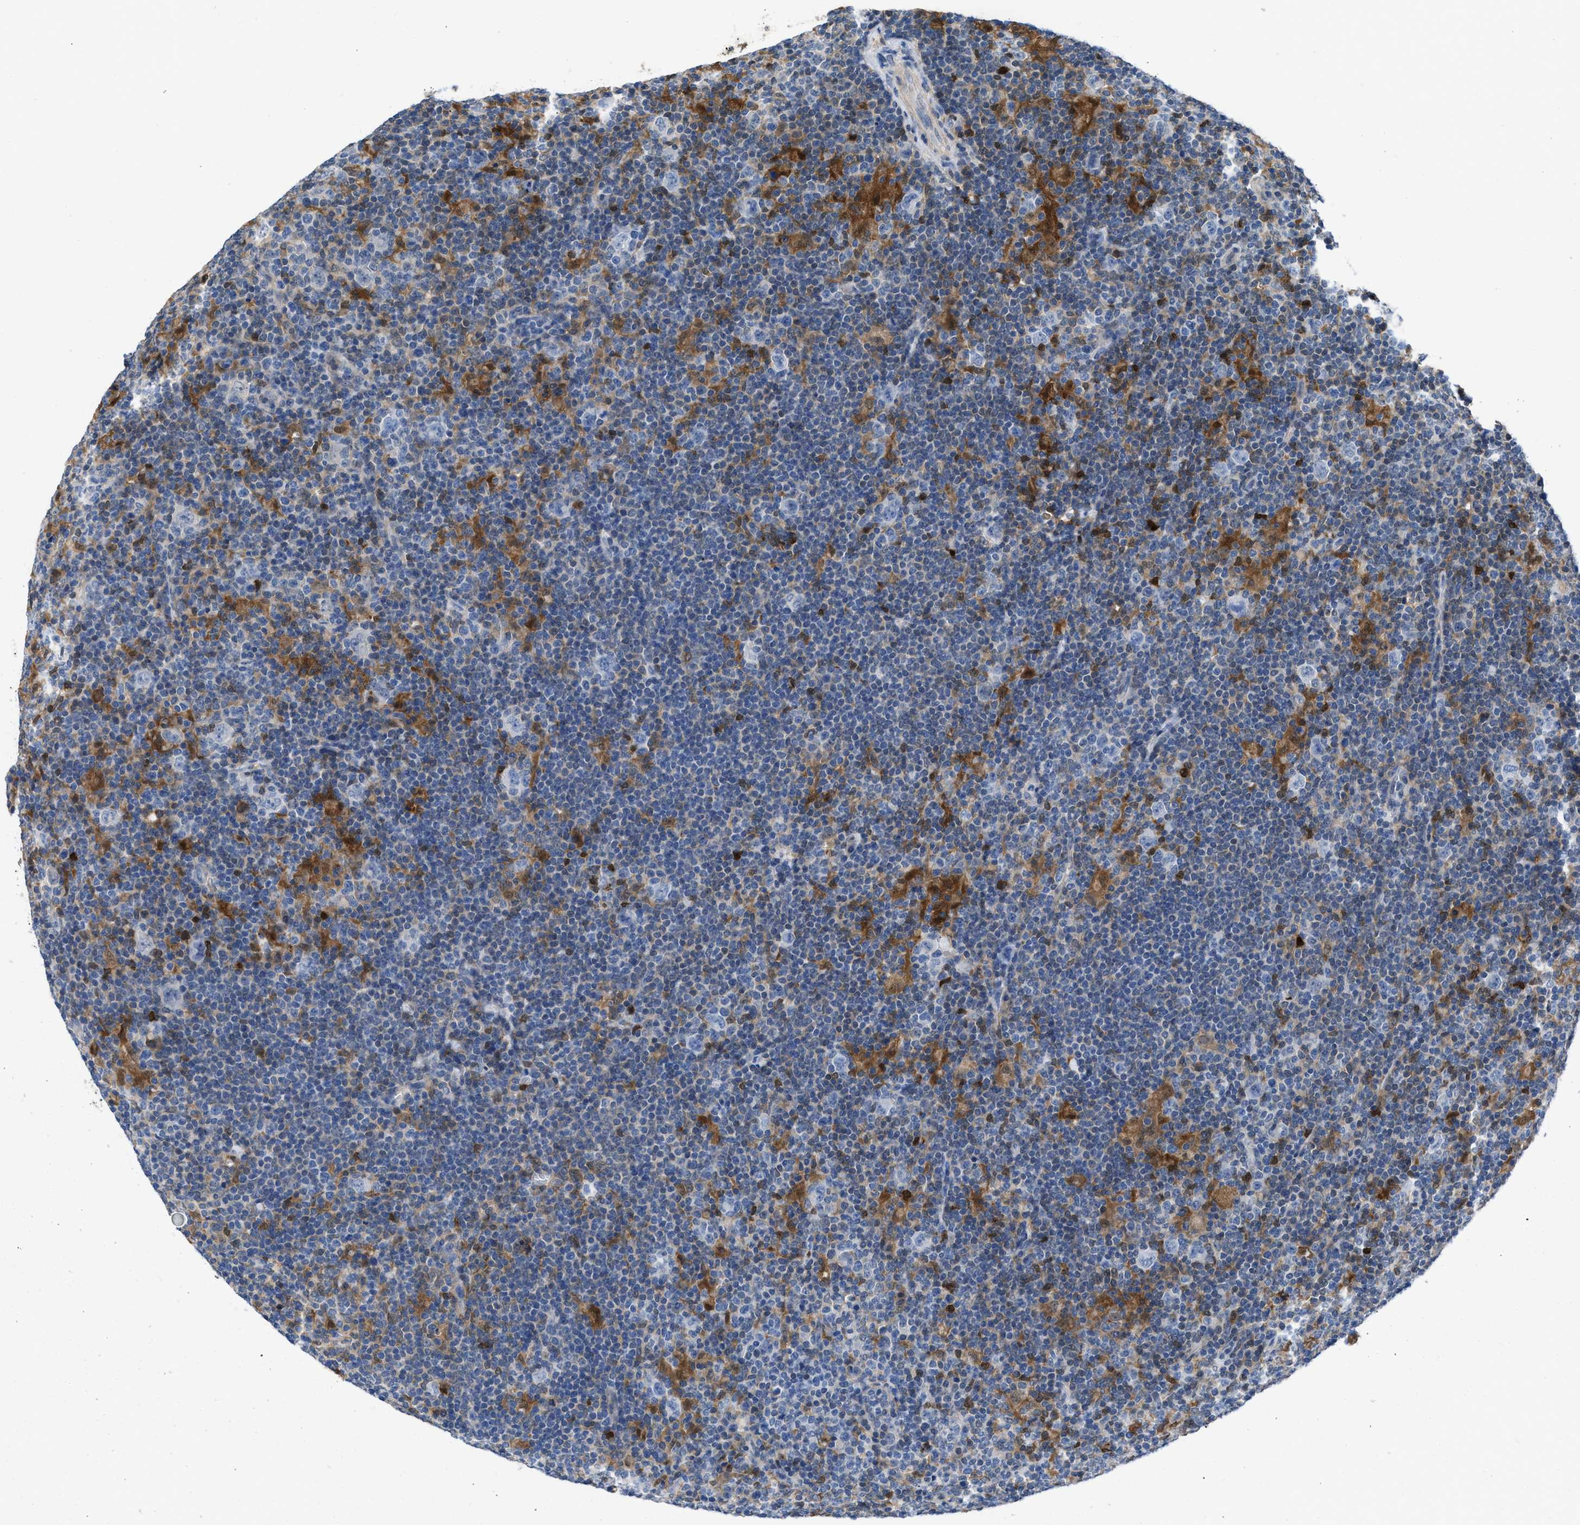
{"staining": {"intensity": "negative", "quantity": "none", "location": "none"}, "tissue": "lymphoma", "cell_type": "Tumor cells", "image_type": "cancer", "snomed": [{"axis": "morphology", "description": "Hodgkin's disease, NOS"}, {"axis": "topography", "description": "Lymph node"}], "caption": "Tumor cells show no significant protein expression in Hodgkin's disease. Nuclei are stained in blue.", "gene": "CBR1", "patient": {"sex": "female", "age": 57}}